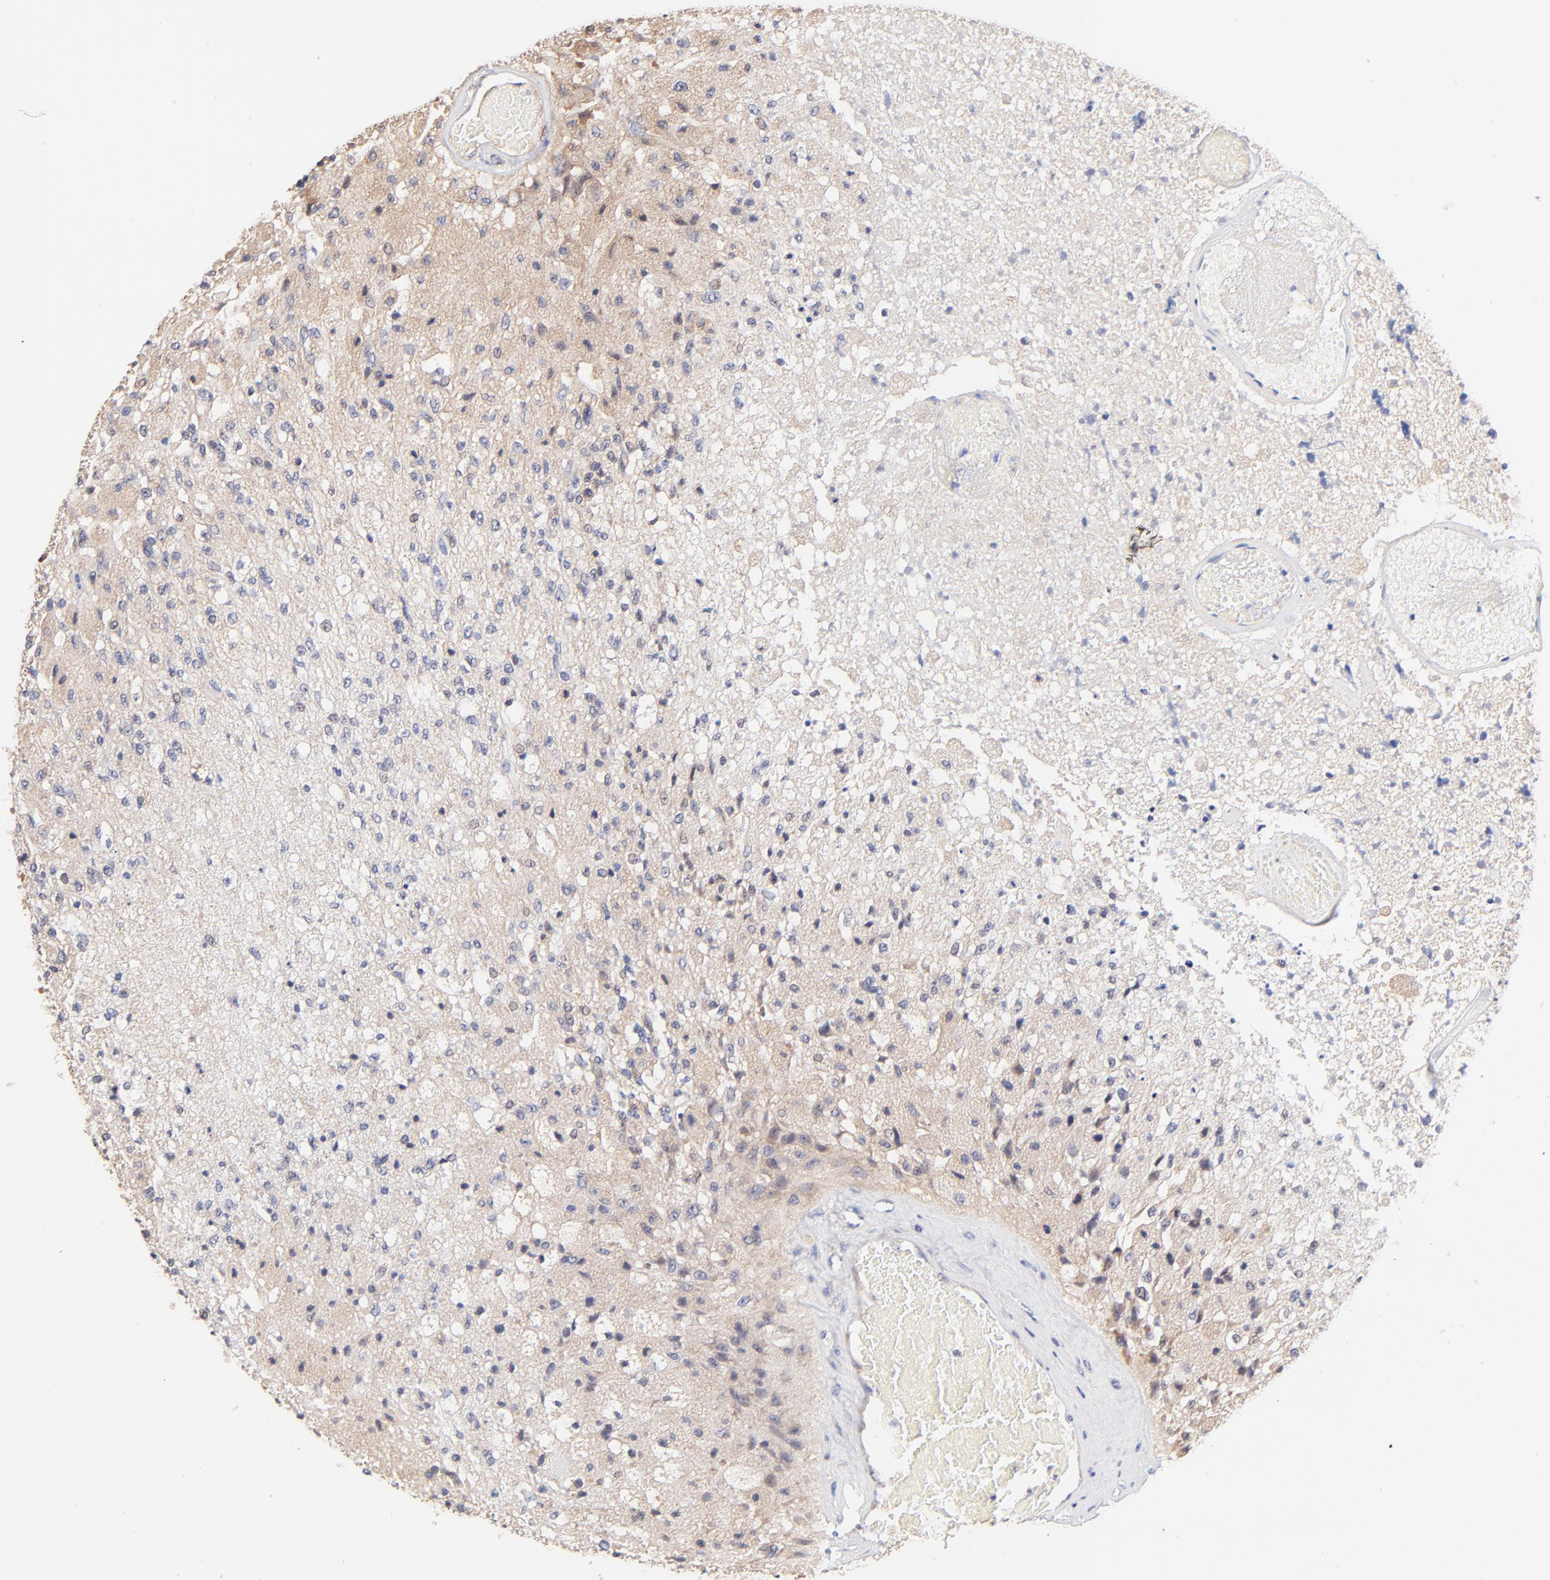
{"staining": {"intensity": "weak", "quantity": "<25%", "location": "cytoplasmic/membranous"}, "tissue": "glioma", "cell_type": "Tumor cells", "image_type": "cancer", "snomed": [{"axis": "morphology", "description": "Normal tissue, NOS"}, {"axis": "morphology", "description": "Glioma, malignant, High grade"}, {"axis": "topography", "description": "Cerebral cortex"}], "caption": "A photomicrograph of high-grade glioma (malignant) stained for a protein demonstrates no brown staining in tumor cells.", "gene": "PTK7", "patient": {"sex": "male", "age": 77}}